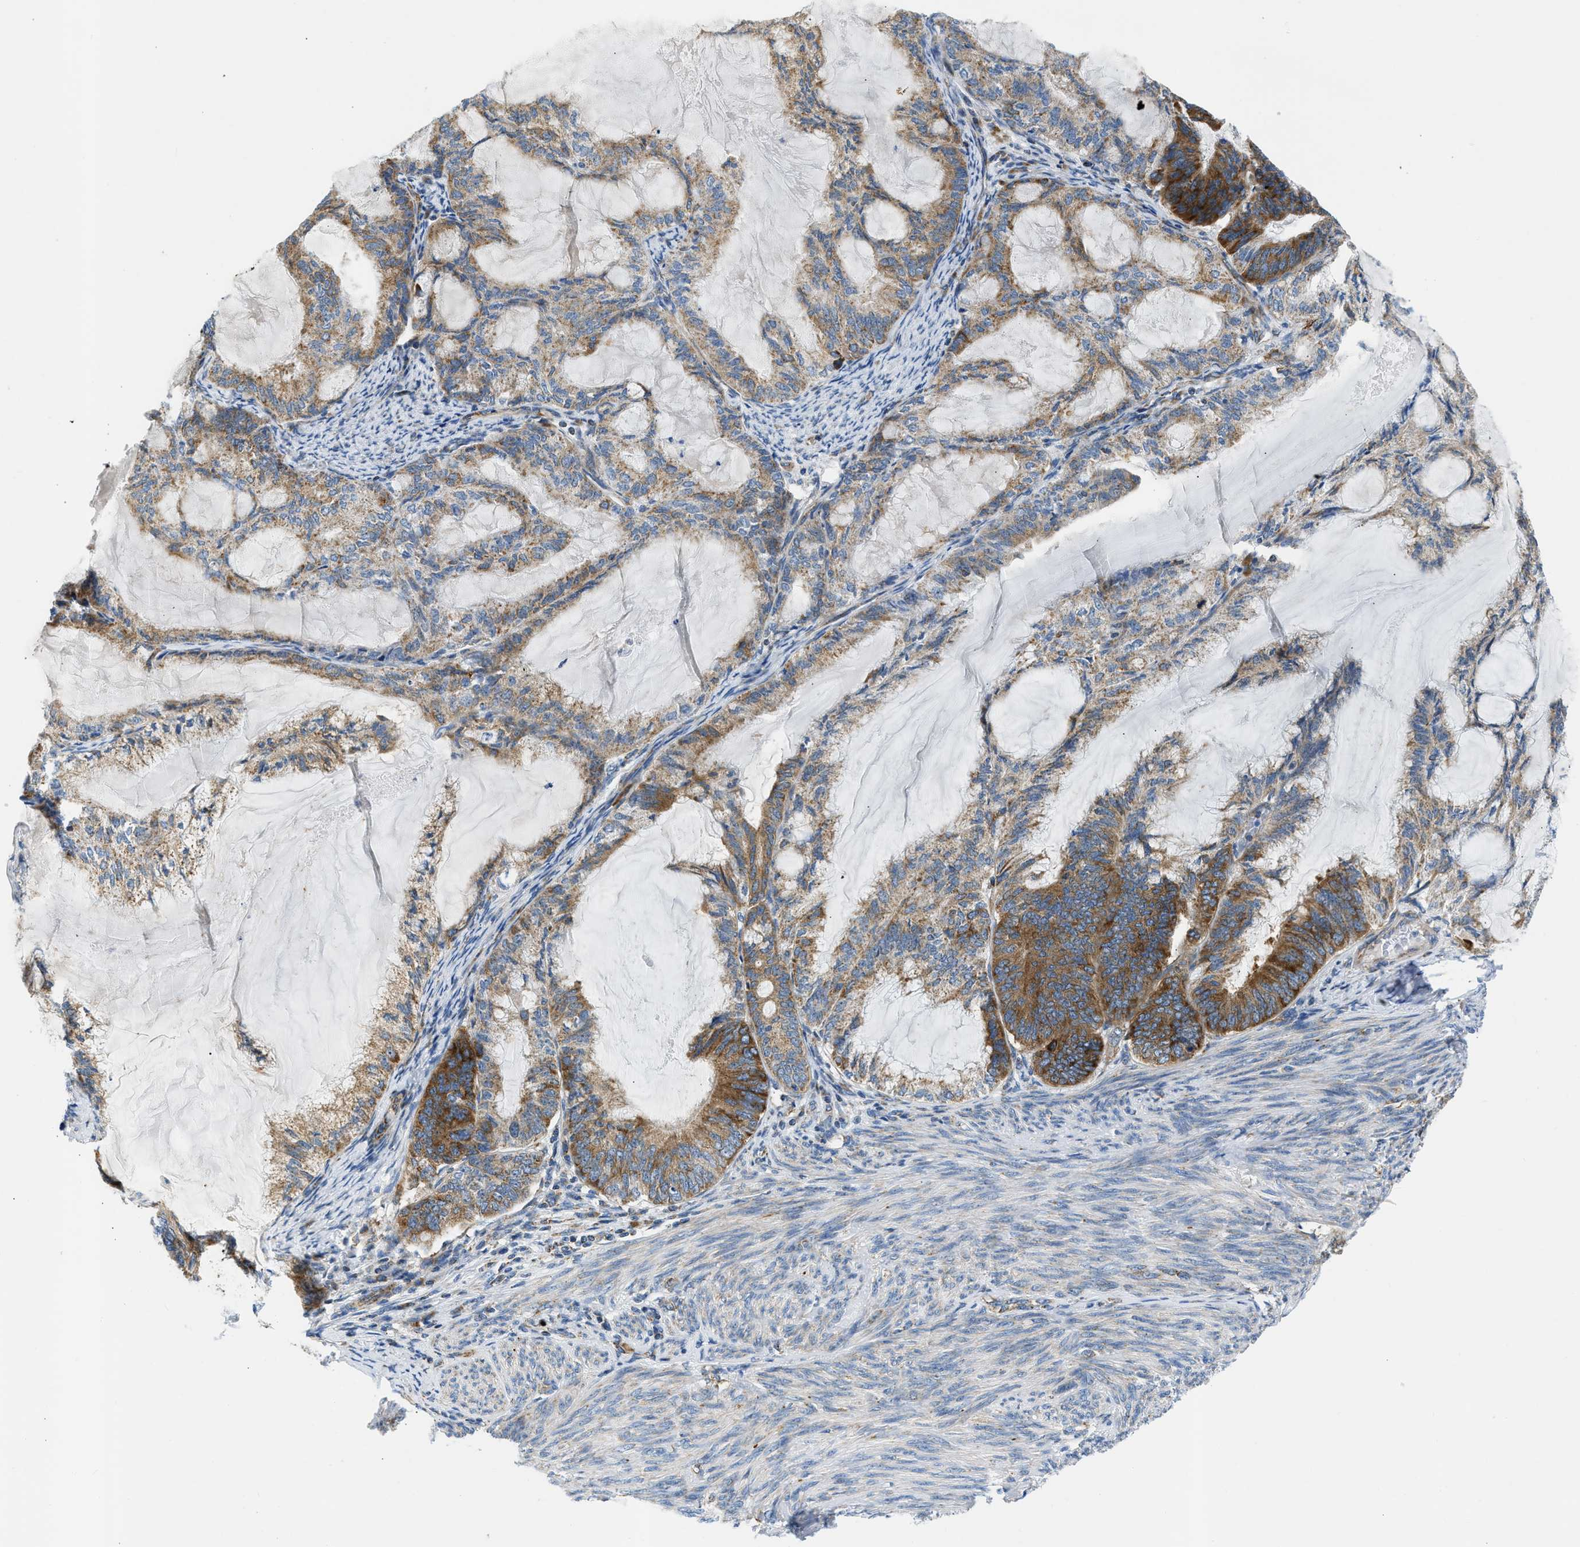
{"staining": {"intensity": "strong", "quantity": "25%-75%", "location": "cytoplasmic/membranous"}, "tissue": "endometrial cancer", "cell_type": "Tumor cells", "image_type": "cancer", "snomed": [{"axis": "morphology", "description": "Adenocarcinoma, NOS"}, {"axis": "topography", "description": "Endometrium"}], "caption": "Immunohistochemistry (IHC) image of neoplastic tissue: endometrial adenocarcinoma stained using immunohistochemistry (IHC) reveals high levels of strong protein expression localized specifically in the cytoplasmic/membranous of tumor cells, appearing as a cytoplasmic/membranous brown color.", "gene": "CAMKK2", "patient": {"sex": "female", "age": 86}}